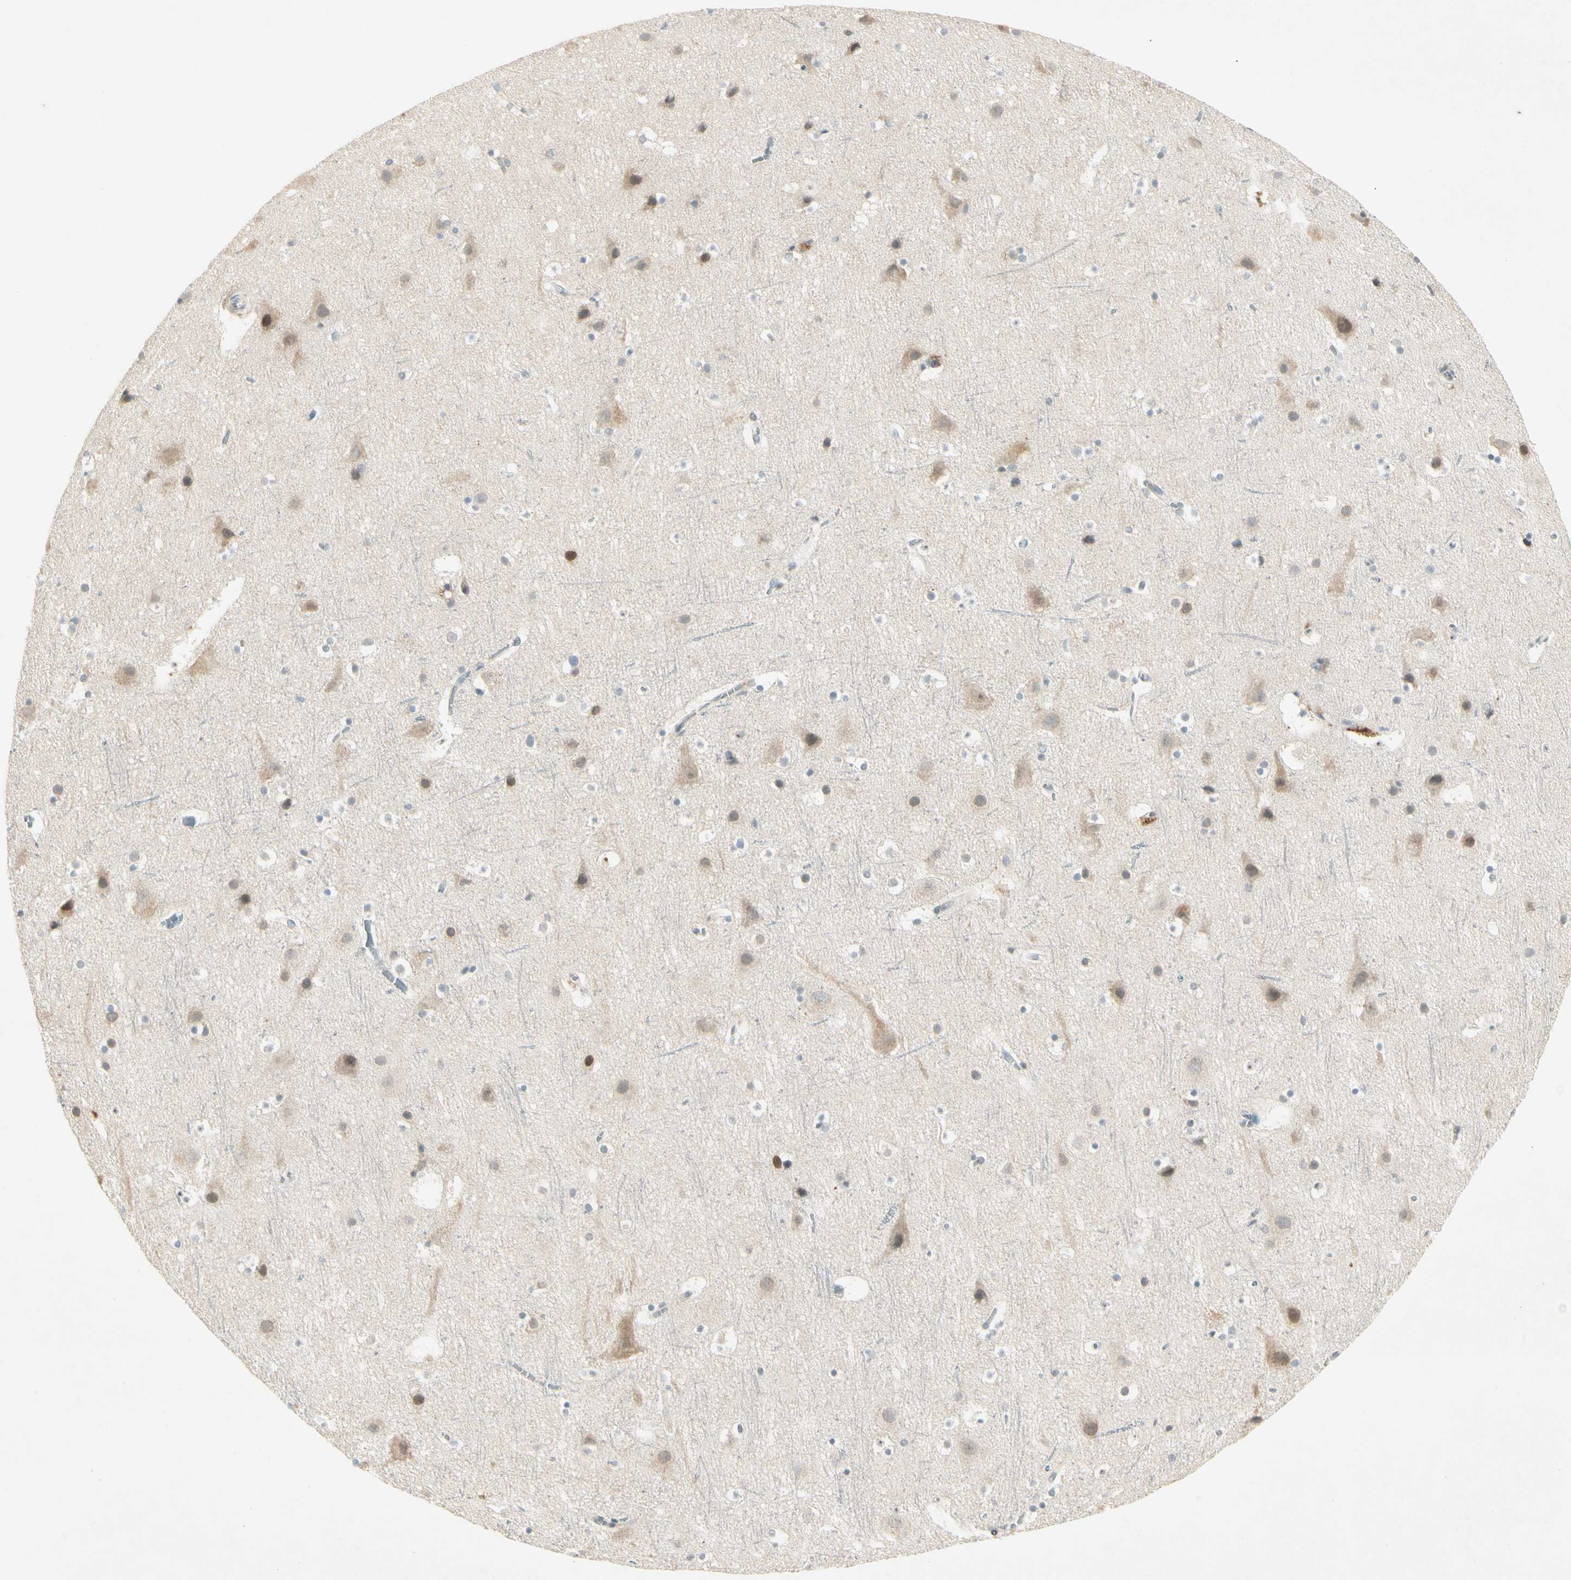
{"staining": {"intensity": "weak", "quantity": ">75%", "location": "cytoplasmic/membranous"}, "tissue": "cerebral cortex", "cell_type": "Endothelial cells", "image_type": "normal", "snomed": [{"axis": "morphology", "description": "Normal tissue, NOS"}, {"axis": "topography", "description": "Cerebral cortex"}], "caption": "Endothelial cells display weak cytoplasmic/membranous staining in approximately >75% of cells in normal cerebral cortex. The staining was performed using DAB (3,3'-diaminobenzidine) to visualize the protein expression in brown, while the nuclei were stained in blue with hematoxylin (Magnification: 20x).", "gene": "PITX1", "patient": {"sex": "male", "age": 45}}